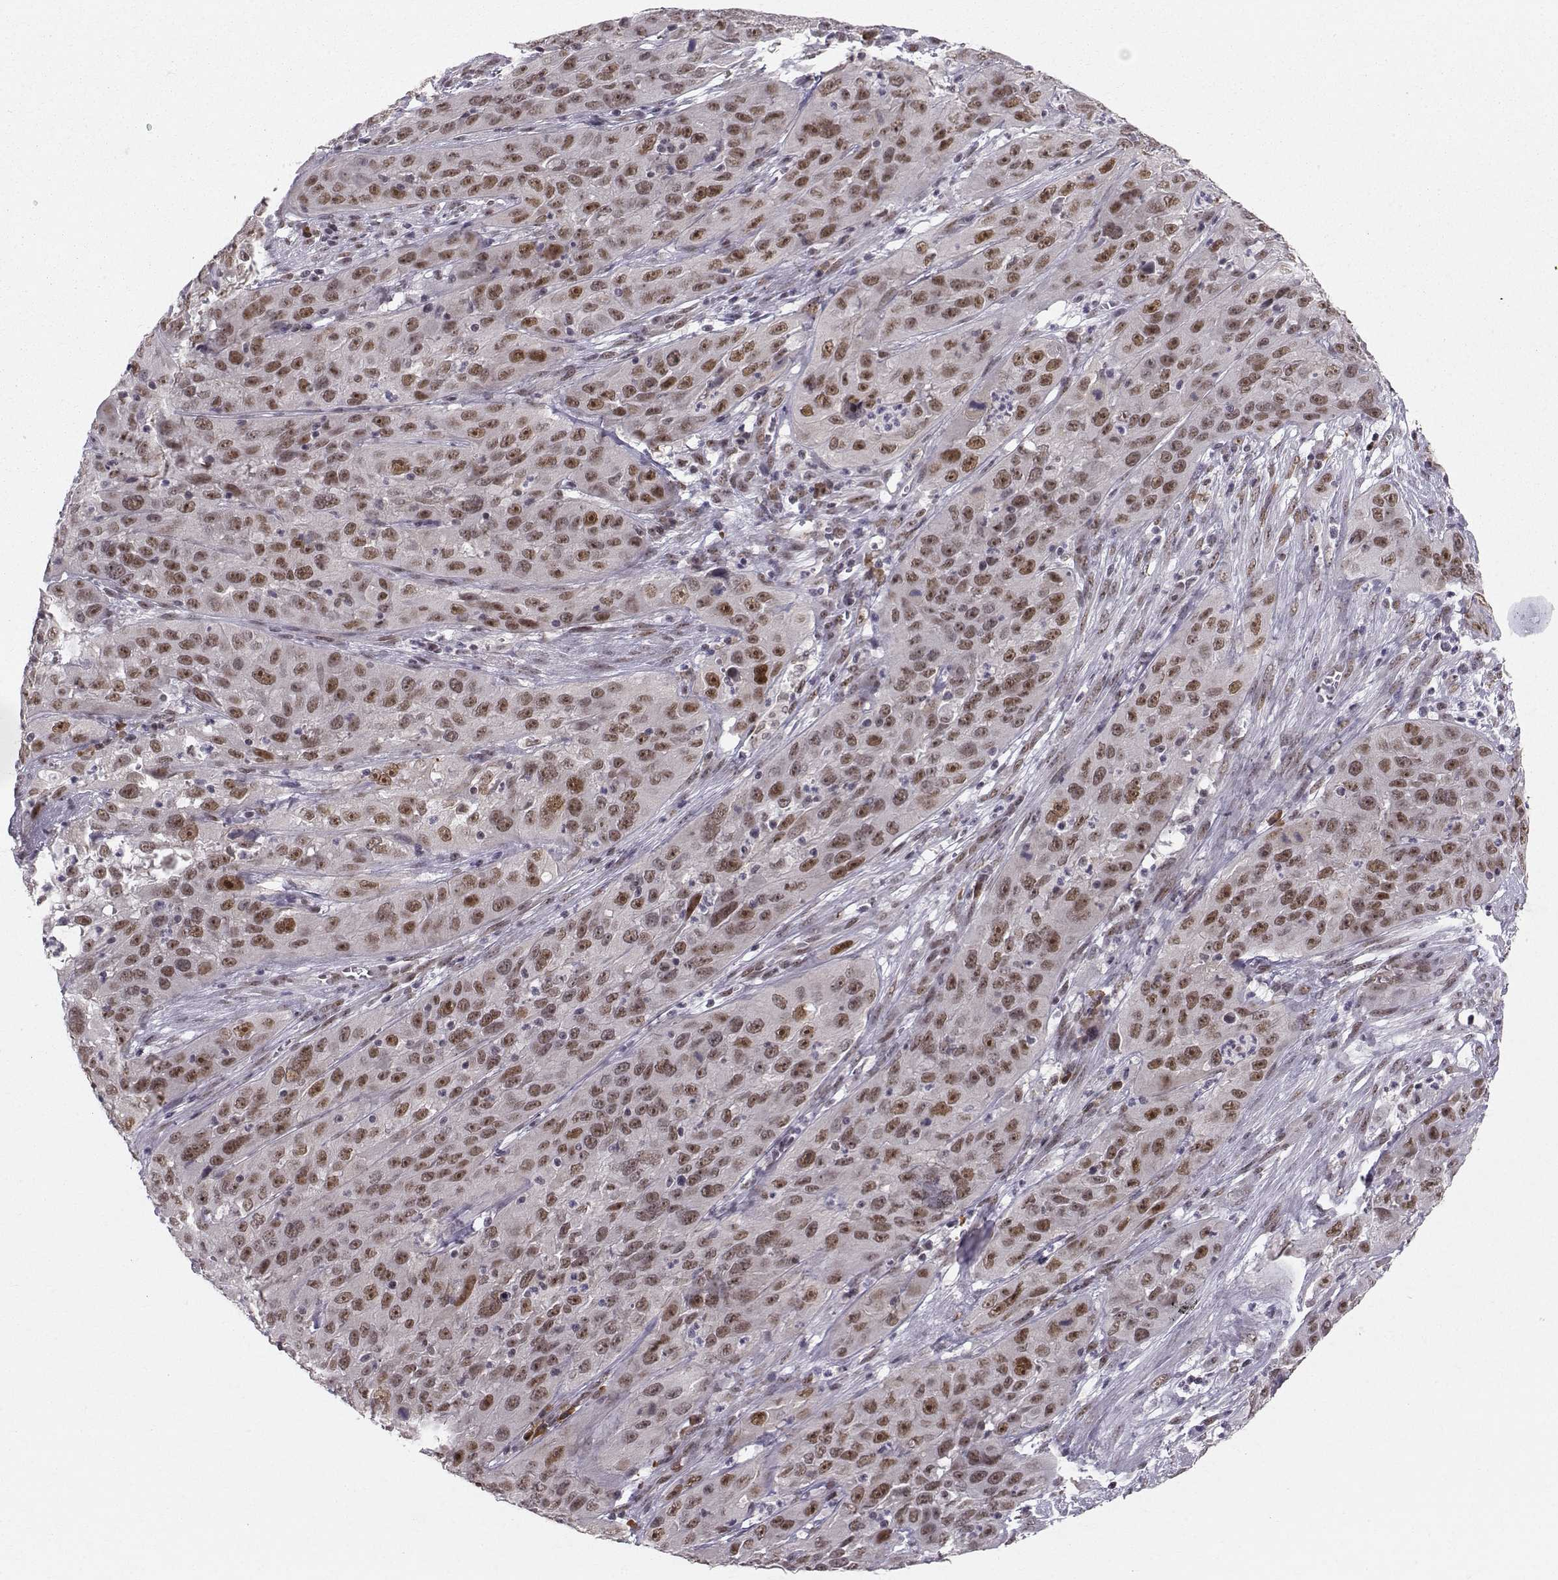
{"staining": {"intensity": "strong", "quantity": "25%-75%", "location": "nuclear"}, "tissue": "cervical cancer", "cell_type": "Tumor cells", "image_type": "cancer", "snomed": [{"axis": "morphology", "description": "Squamous cell carcinoma, NOS"}, {"axis": "topography", "description": "Cervix"}], "caption": "Cervical cancer (squamous cell carcinoma) tissue reveals strong nuclear positivity in approximately 25%-75% of tumor cells", "gene": "RPP38", "patient": {"sex": "female", "age": 32}}